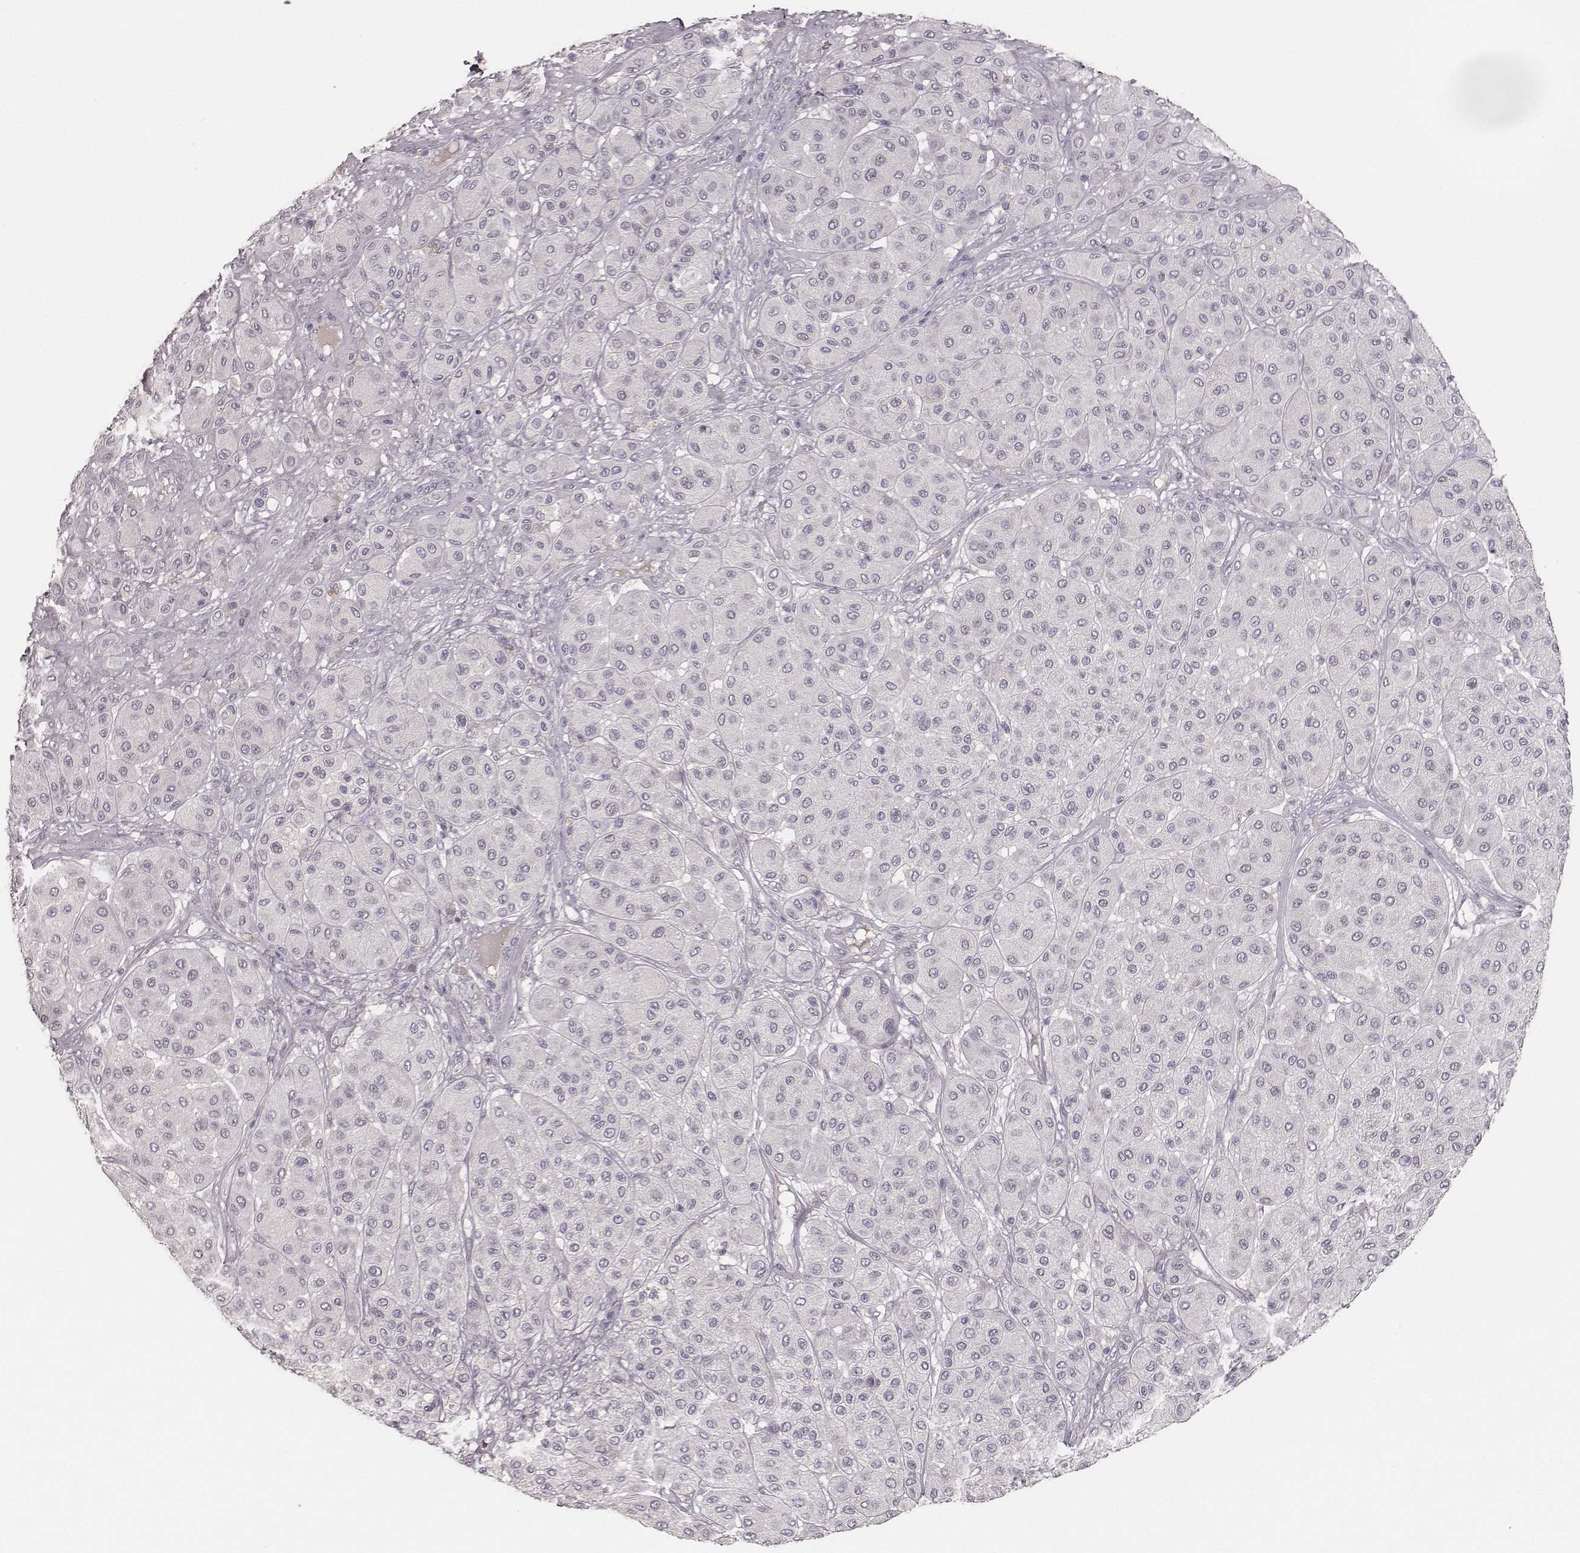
{"staining": {"intensity": "negative", "quantity": "none", "location": "none"}, "tissue": "melanoma", "cell_type": "Tumor cells", "image_type": "cancer", "snomed": [{"axis": "morphology", "description": "Malignant melanoma, Metastatic site"}, {"axis": "topography", "description": "Smooth muscle"}], "caption": "Protein analysis of melanoma exhibits no significant positivity in tumor cells.", "gene": "LY6K", "patient": {"sex": "male", "age": 41}}